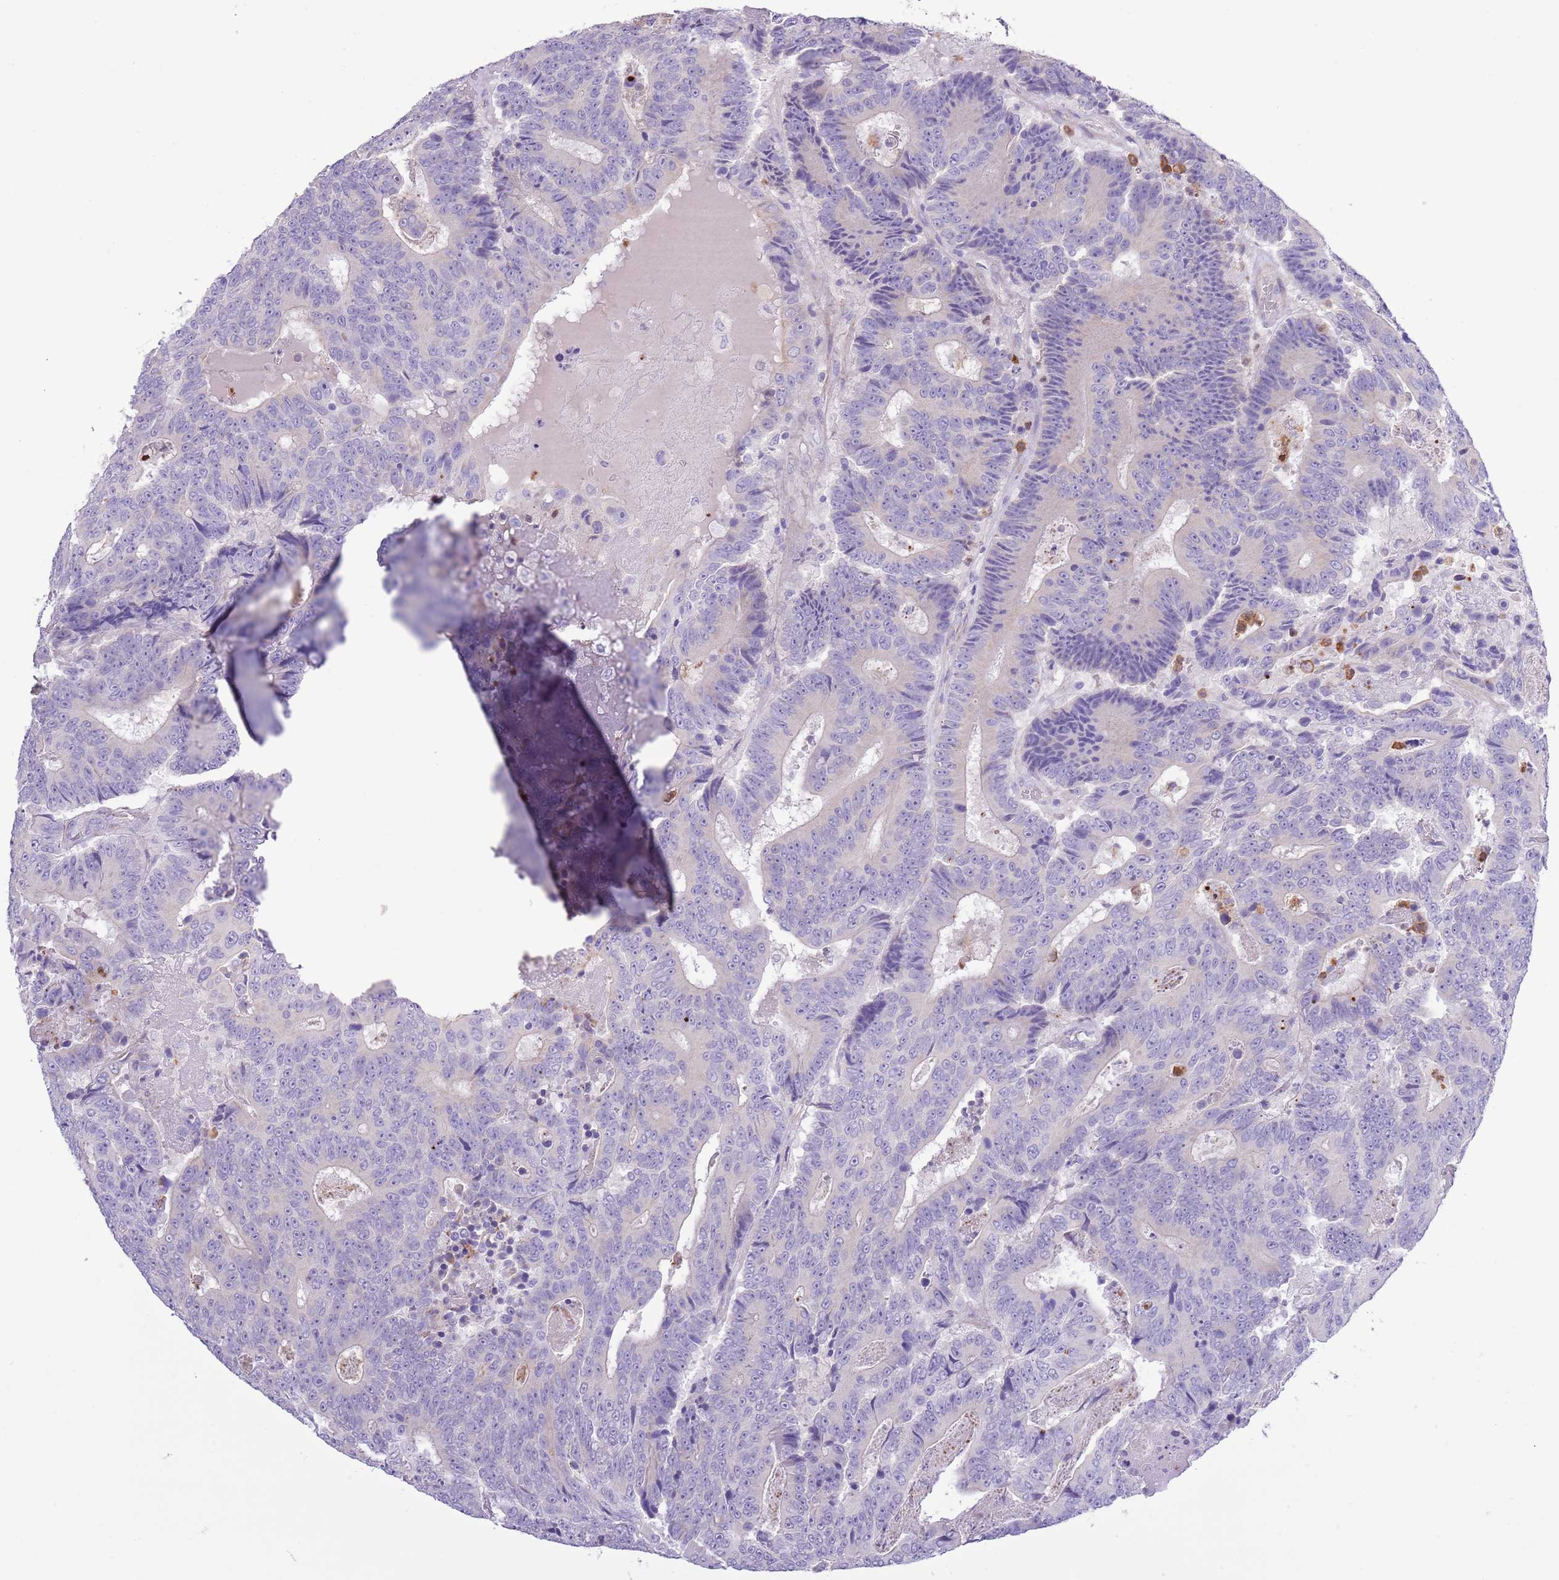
{"staining": {"intensity": "negative", "quantity": "none", "location": "none"}, "tissue": "colorectal cancer", "cell_type": "Tumor cells", "image_type": "cancer", "snomed": [{"axis": "morphology", "description": "Adenocarcinoma, NOS"}, {"axis": "topography", "description": "Colon"}], "caption": "IHC micrograph of neoplastic tissue: colorectal adenocarcinoma stained with DAB (3,3'-diaminobenzidine) demonstrates no significant protein staining in tumor cells. Nuclei are stained in blue.", "gene": "OR6M1", "patient": {"sex": "male", "age": 83}}